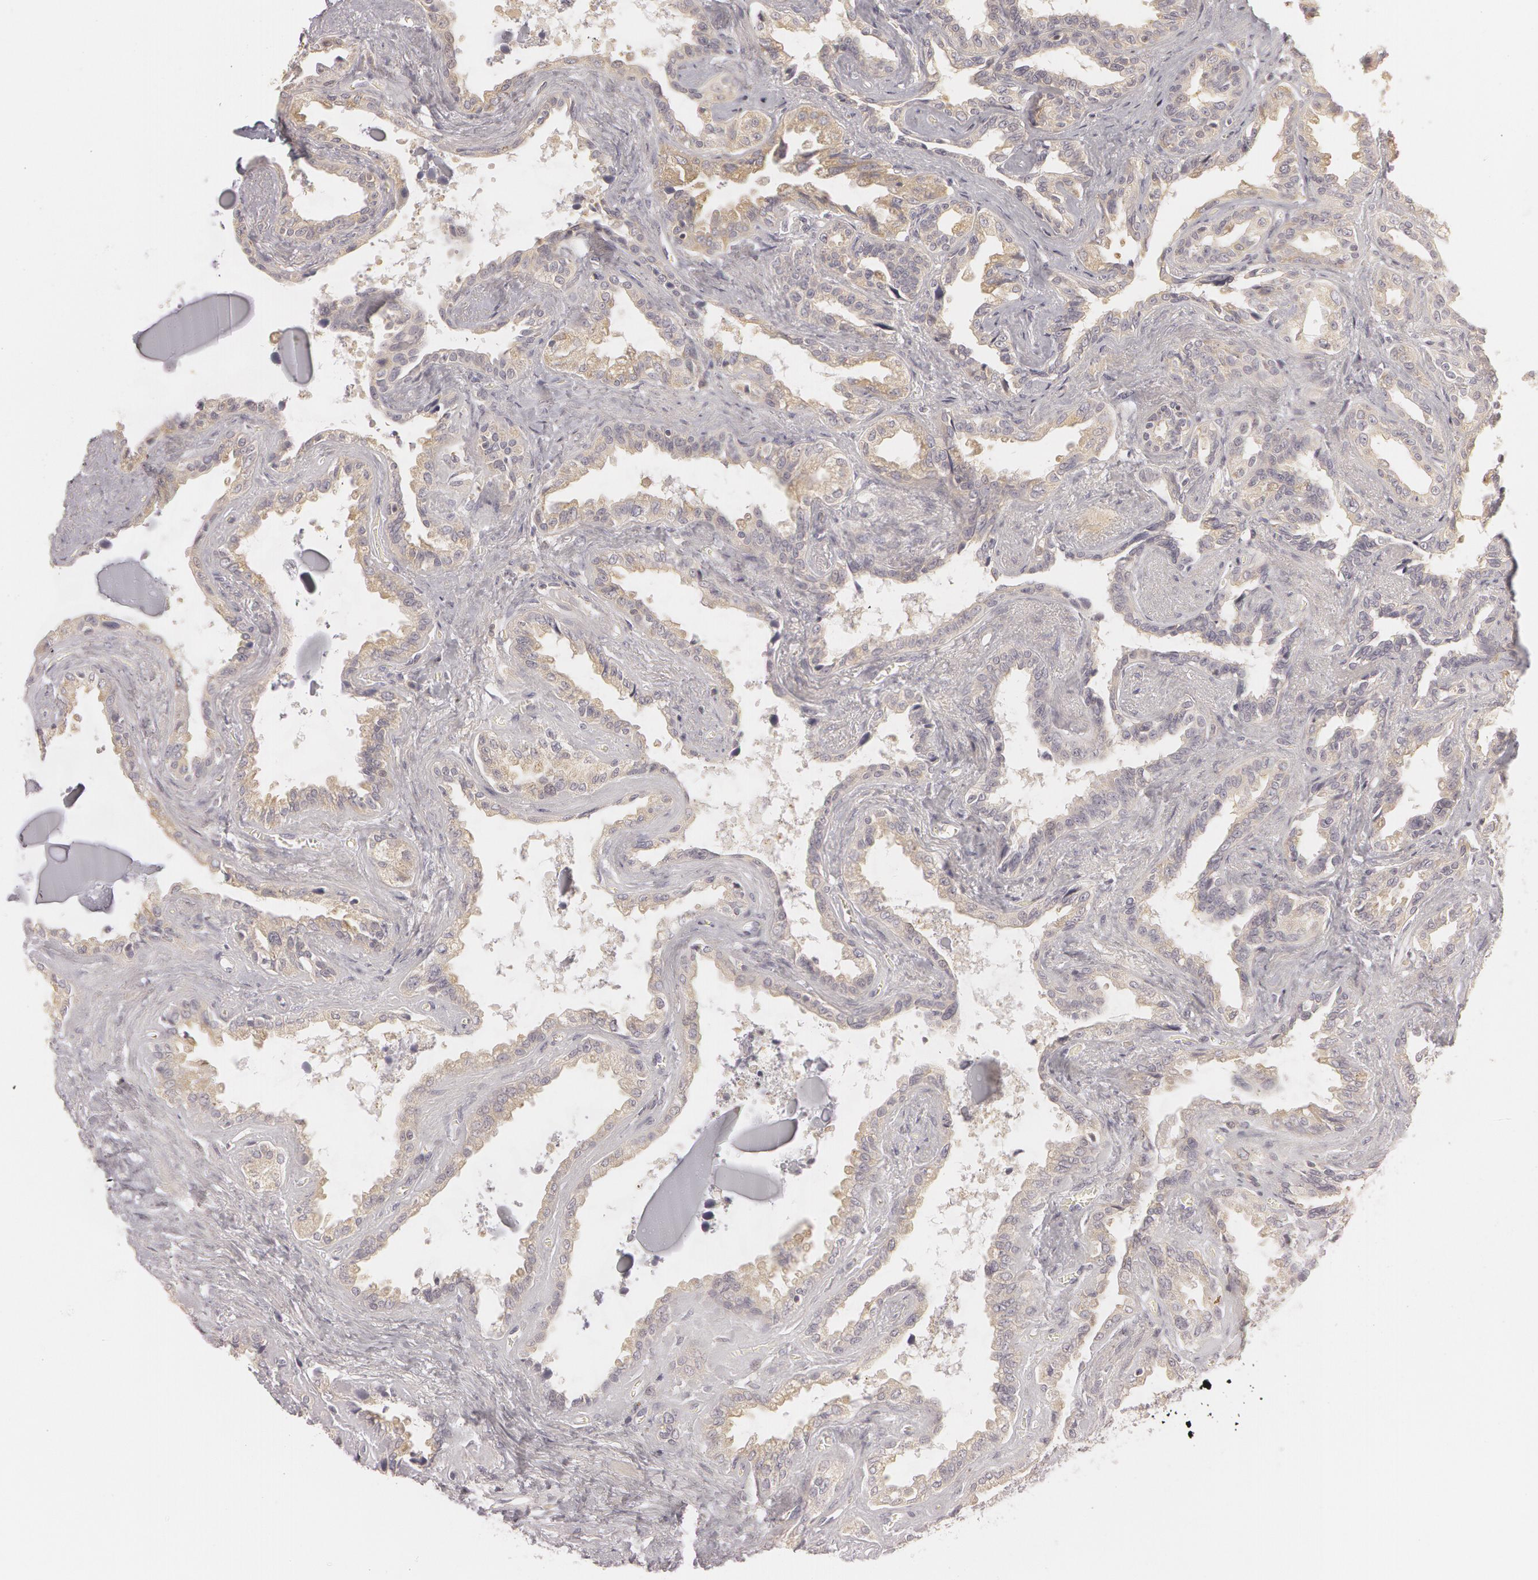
{"staining": {"intensity": "weak", "quantity": "<25%", "location": "cytoplasmic/membranous"}, "tissue": "seminal vesicle", "cell_type": "Glandular cells", "image_type": "normal", "snomed": [{"axis": "morphology", "description": "Normal tissue, NOS"}, {"axis": "morphology", "description": "Inflammation, NOS"}, {"axis": "topography", "description": "Urinary bladder"}, {"axis": "topography", "description": "Prostate"}, {"axis": "topography", "description": "Seminal veicle"}], "caption": "High power microscopy image of an IHC image of unremarkable seminal vesicle, revealing no significant positivity in glandular cells. (Stains: DAB (3,3'-diaminobenzidine) immunohistochemistry (IHC) with hematoxylin counter stain, Microscopy: brightfield microscopy at high magnification).", "gene": "RALGAPA1", "patient": {"sex": "male", "age": 82}}